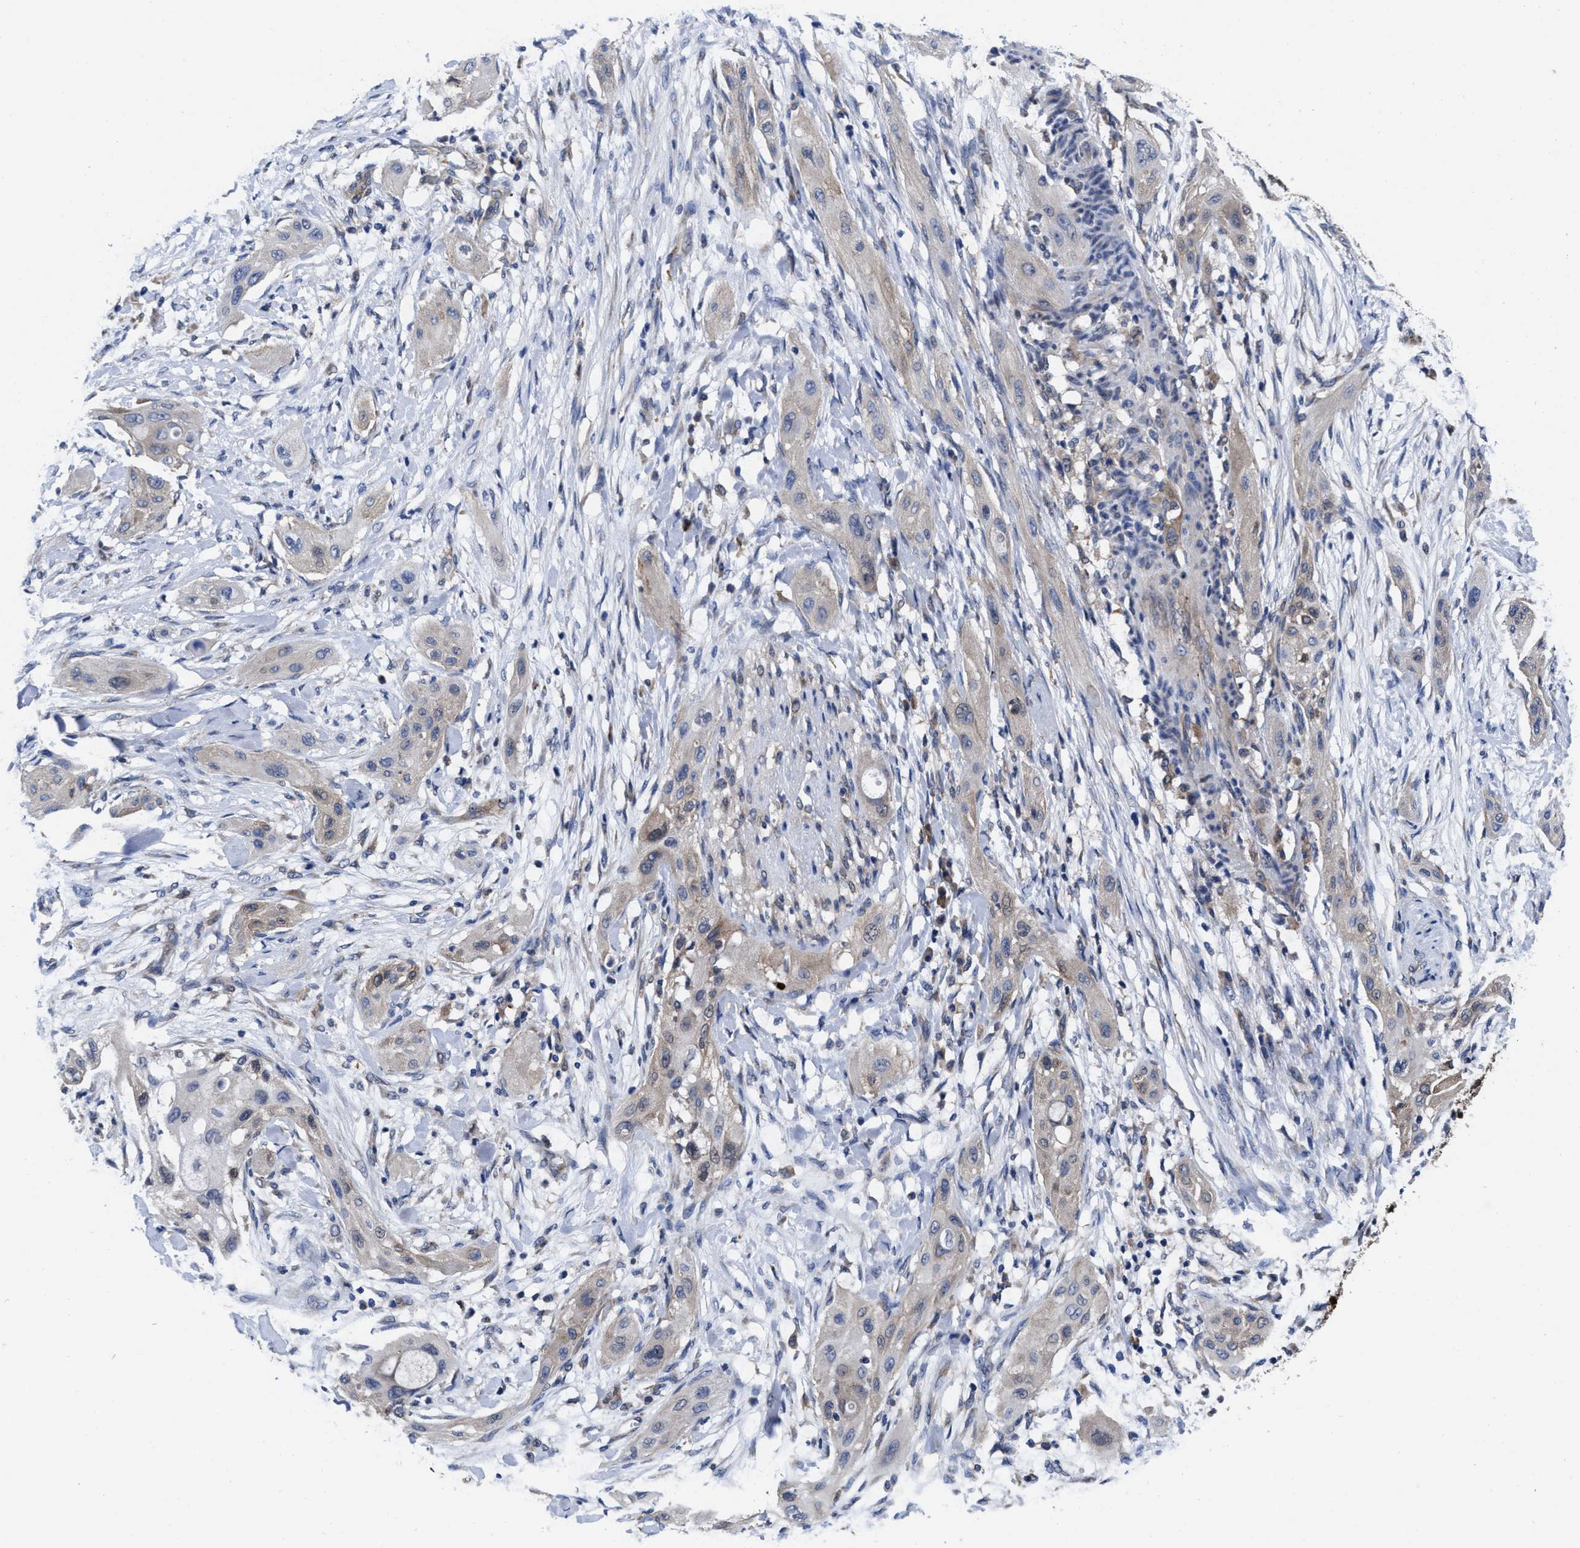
{"staining": {"intensity": "weak", "quantity": "25%-75%", "location": "cytoplasmic/membranous"}, "tissue": "lung cancer", "cell_type": "Tumor cells", "image_type": "cancer", "snomed": [{"axis": "morphology", "description": "Squamous cell carcinoma, NOS"}, {"axis": "topography", "description": "Lung"}], "caption": "Protein staining exhibits weak cytoplasmic/membranous staining in about 25%-75% of tumor cells in lung squamous cell carcinoma. (DAB IHC with brightfield microscopy, high magnification).", "gene": "TXNDC17", "patient": {"sex": "female", "age": 47}}